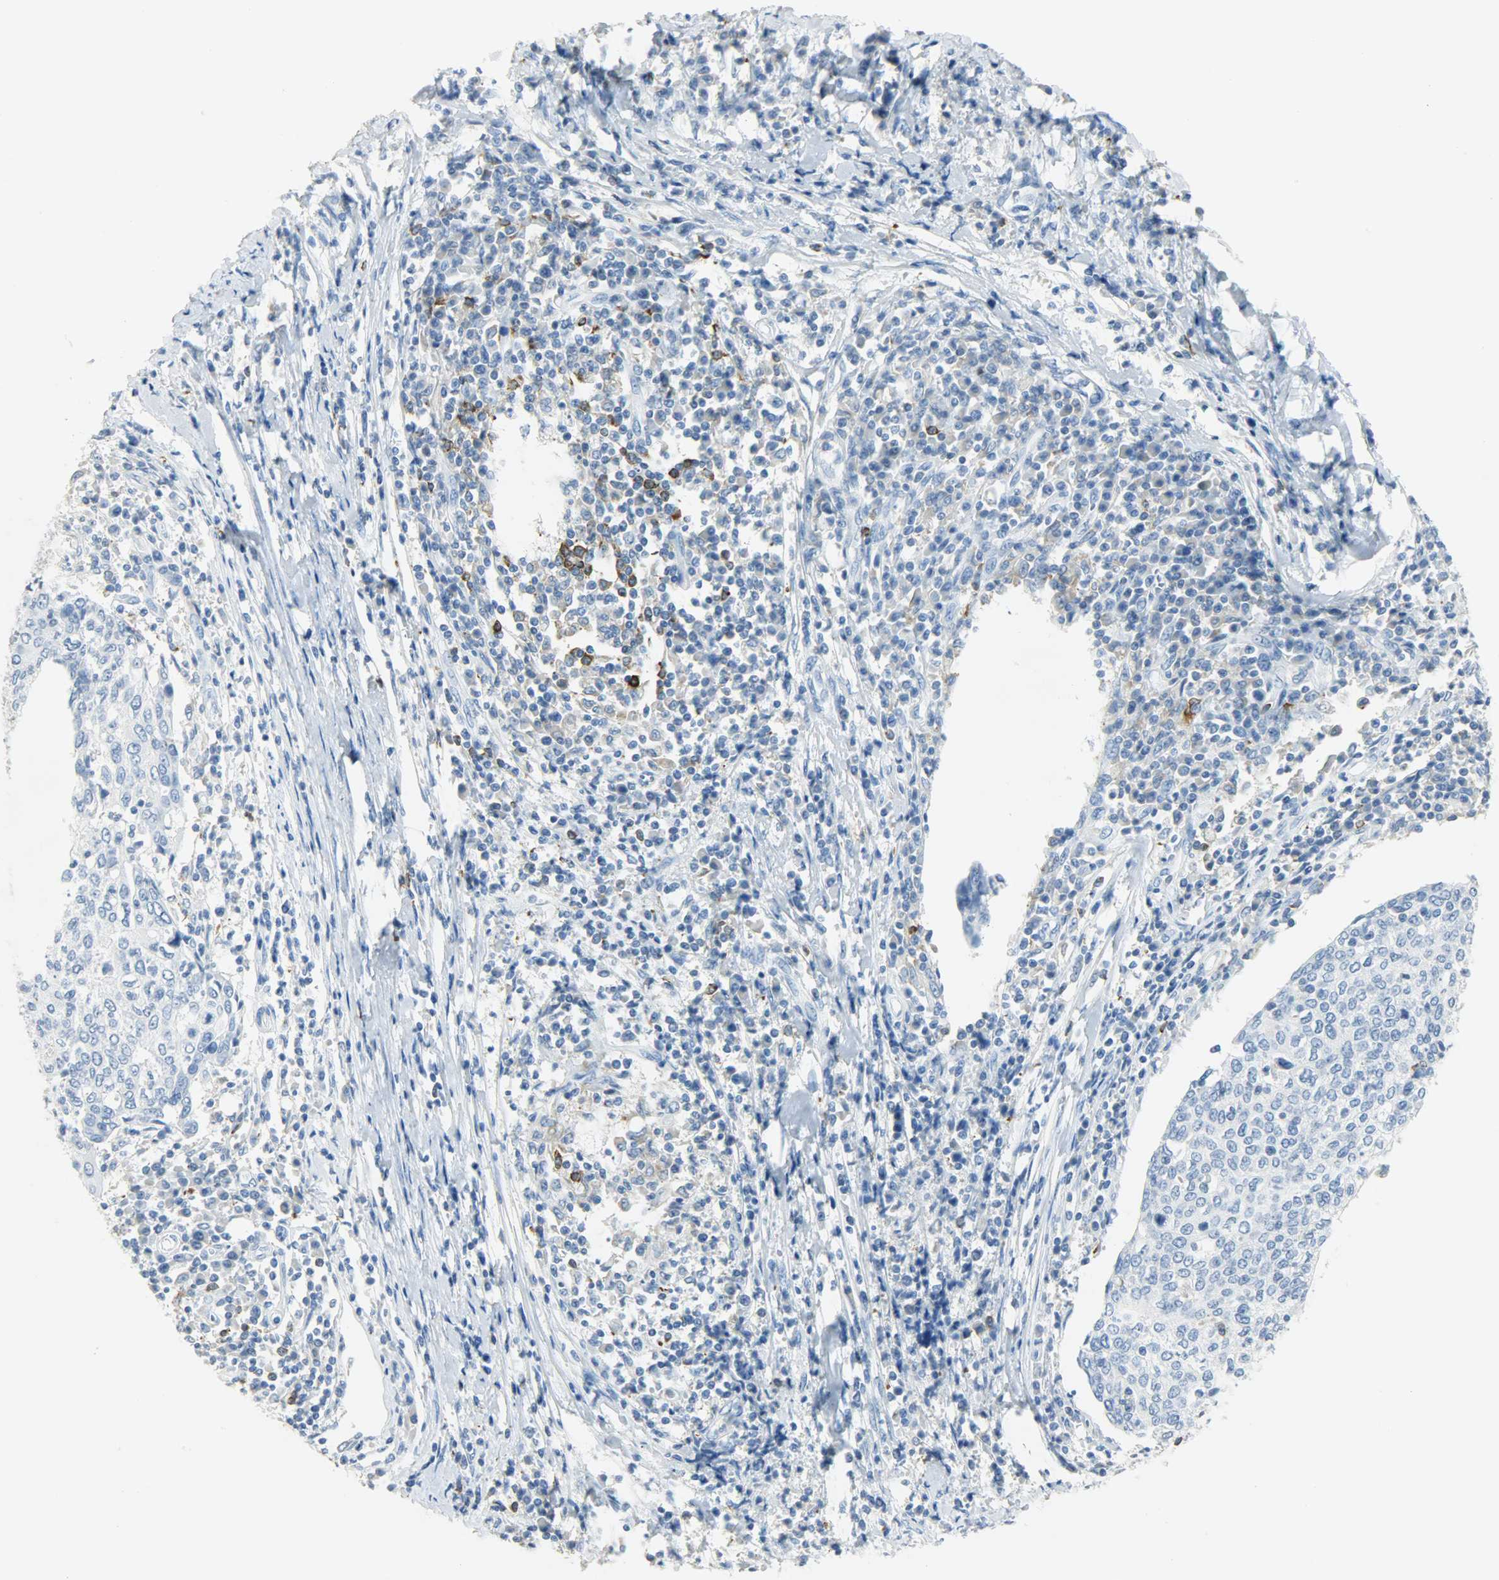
{"staining": {"intensity": "negative", "quantity": "none", "location": "none"}, "tissue": "cervical cancer", "cell_type": "Tumor cells", "image_type": "cancer", "snomed": [{"axis": "morphology", "description": "Squamous cell carcinoma, NOS"}, {"axis": "topography", "description": "Cervix"}], "caption": "High power microscopy histopathology image of an IHC image of cervical cancer (squamous cell carcinoma), revealing no significant positivity in tumor cells.", "gene": "PTPN6", "patient": {"sex": "female", "age": 40}}